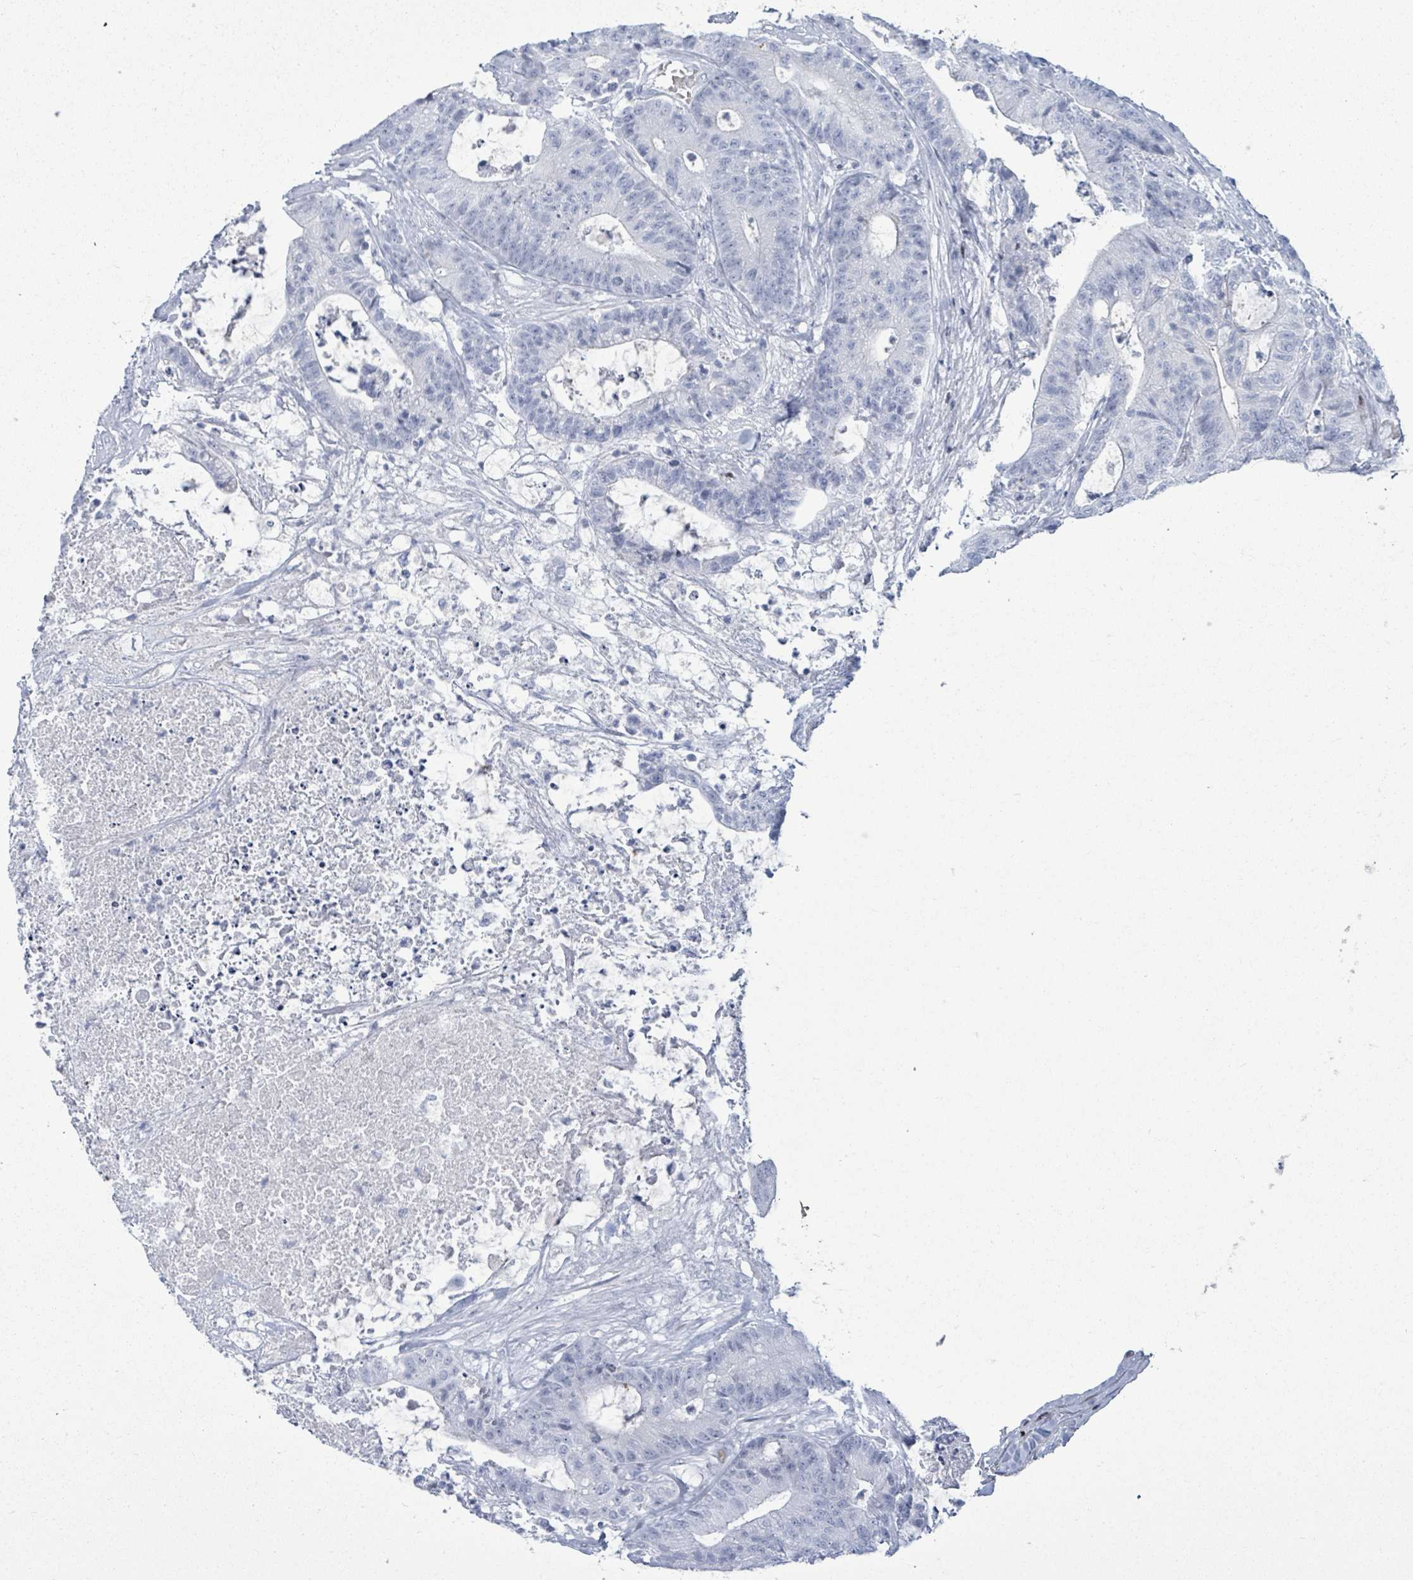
{"staining": {"intensity": "negative", "quantity": "none", "location": "none"}, "tissue": "colorectal cancer", "cell_type": "Tumor cells", "image_type": "cancer", "snomed": [{"axis": "morphology", "description": "Adenocarcinoma, NOS"}, {"axis": "topography", "description": "Colon"}], "caption": "DAB immunohistochemical staining of human adenocarcinoma (colorectal) shows no significant positivity in tumor cells.", "gene": "MALL", "patient": {"sex": "female", "age": 84}}